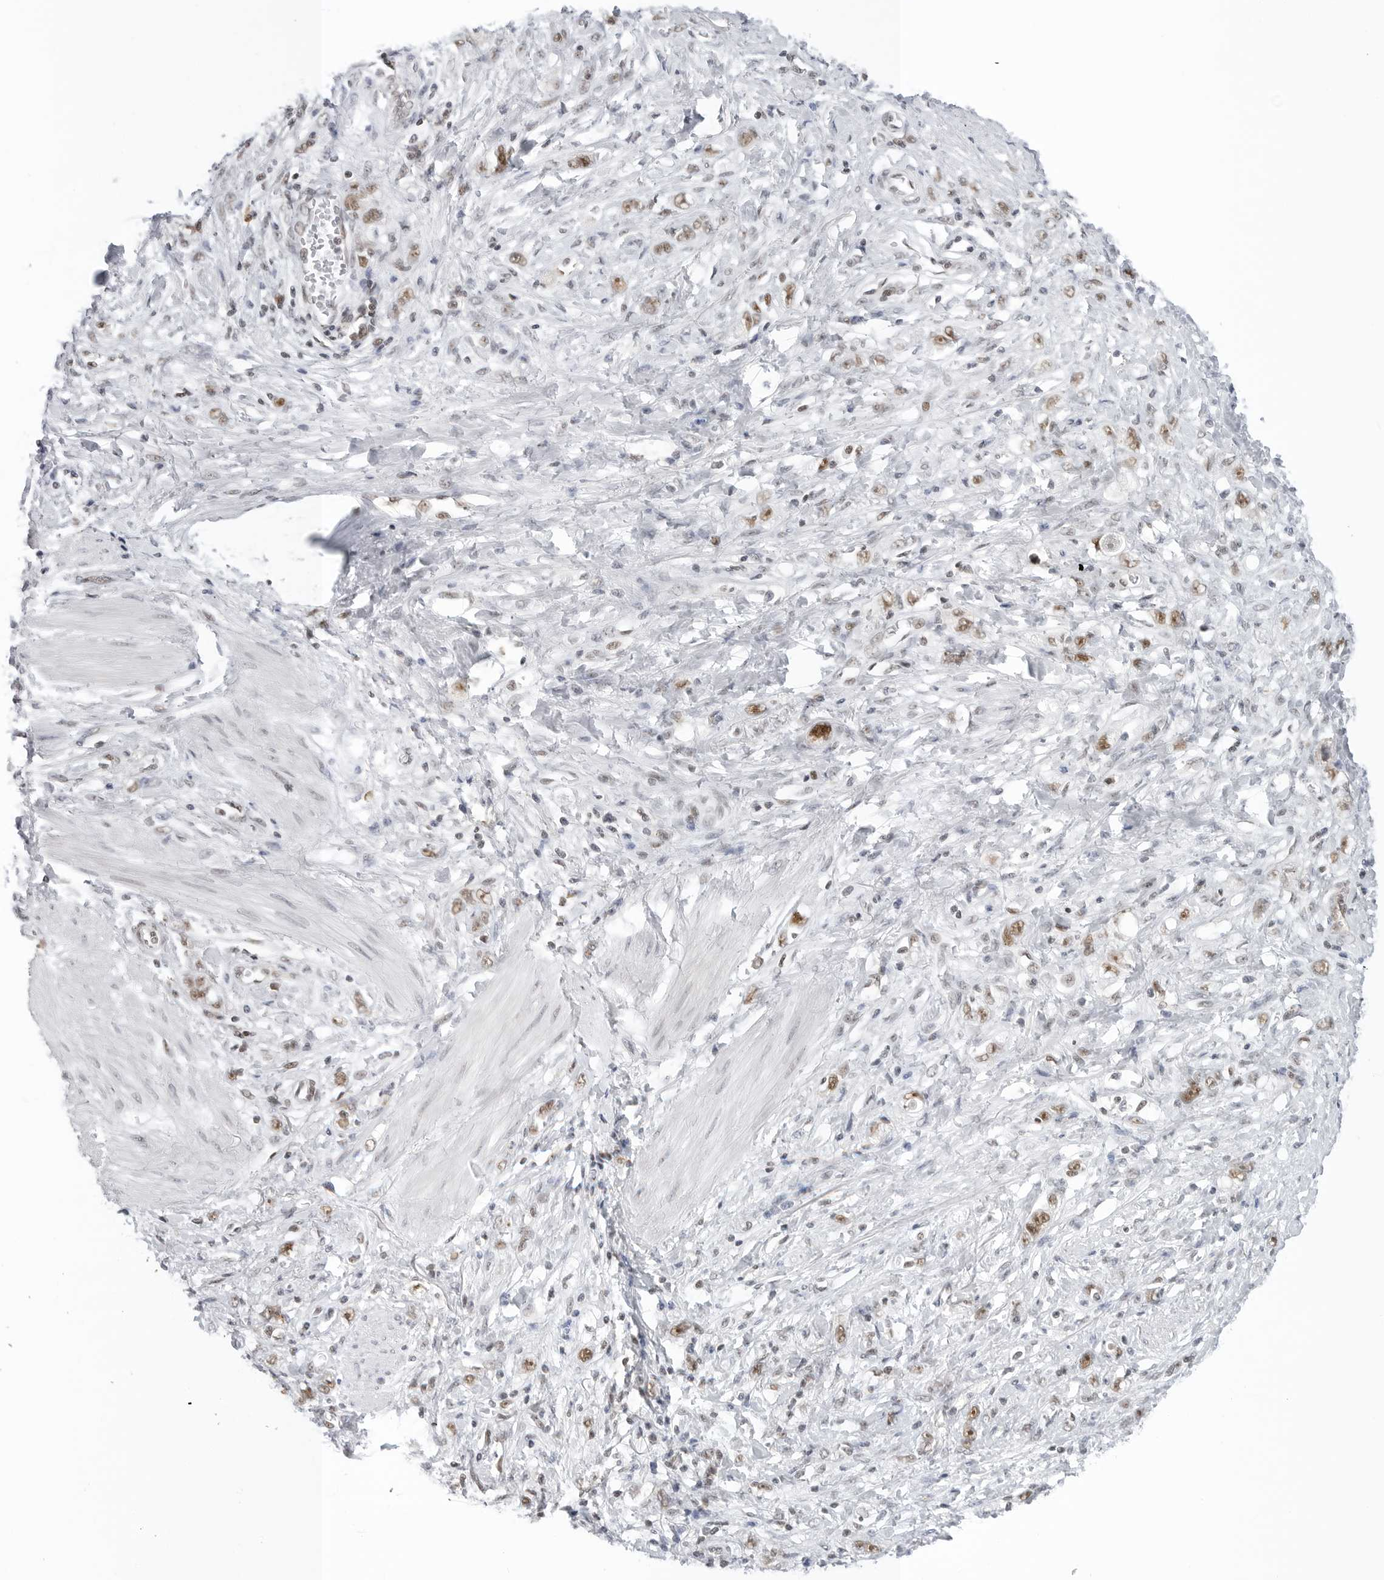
{"staining": {"intensity": "moderate", "quantity": ">75%", "location": "nuclear"}, "tissue": "stomach cancer", "cell_type": "Tumor cells", "image_type": "cancer", "snomed": [{"axis": "morphology", "description": "Adenocarcinoma, NOS"}, {"axis": "topography", "description": "Stomach"}], "caption": "Protein analysis of stomach cancer (adenocarcinoma) tissue exhibits moderate nuclear staining in about >75% of tumor cells. (DAB (3,3'-diaminobenzidine) IHC, brown staining for protein, blue staining for nuclei).", "gene": "WRAP53", "patient": {"sex": "female", "age": 76}}